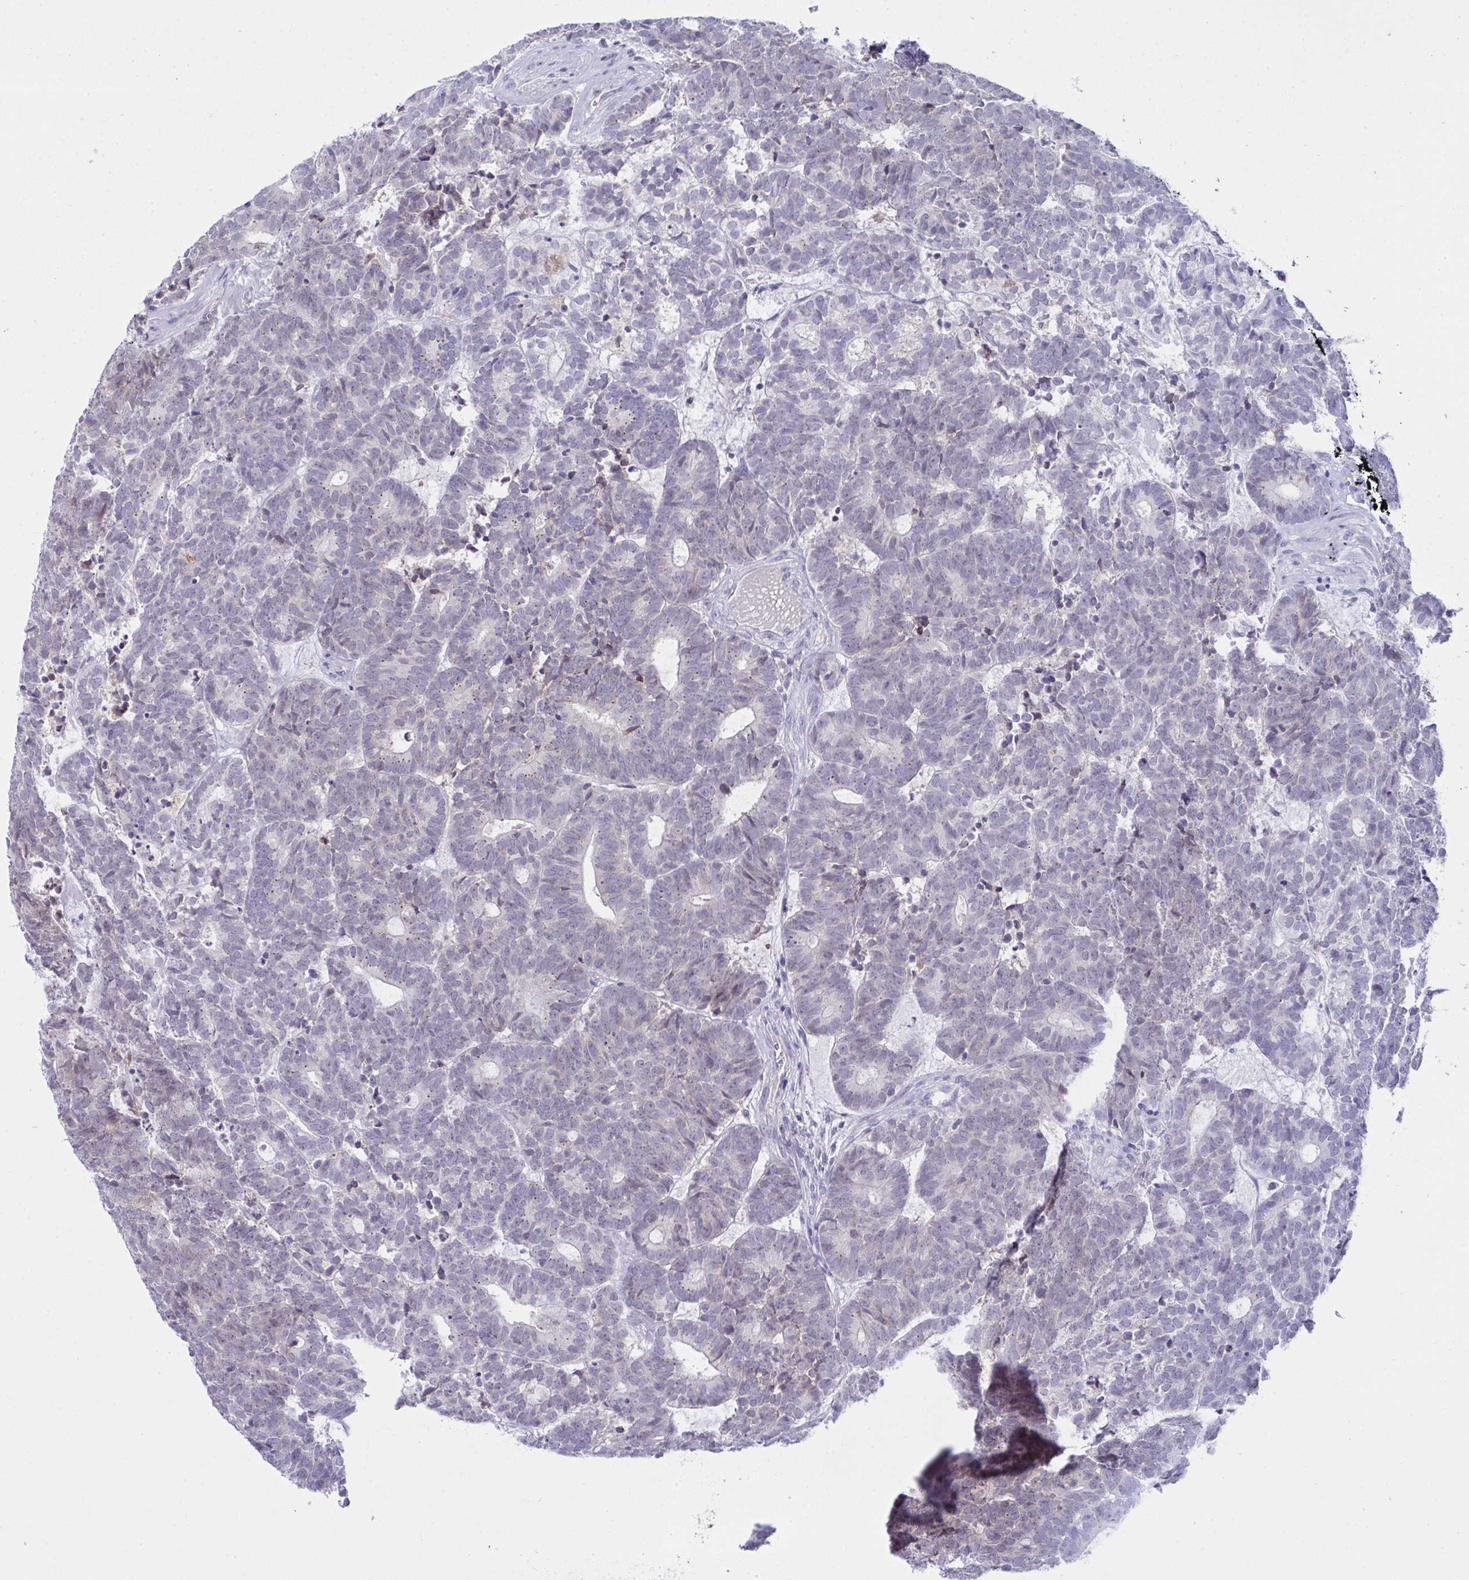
{"staining": {"intensity": "weak", "quantity": "<25%", "location": "cytoplasmic/membranous"}, "tissue": "head and neck cancer", "cell_type": "Tumor cells", "image_type": "cancer", "snomed": [{"axis": "morphology", "description": "Adenocarcinoma, NOS"}, {"axis": "topography", "description": "Head-Neck"}], "caption": "Immunohistochemical staining of human head and neck cancer reveals no significant positivity in tumor cells.", "gene": "RGPD5", "patient": {"sex": "female", "age": 81}}